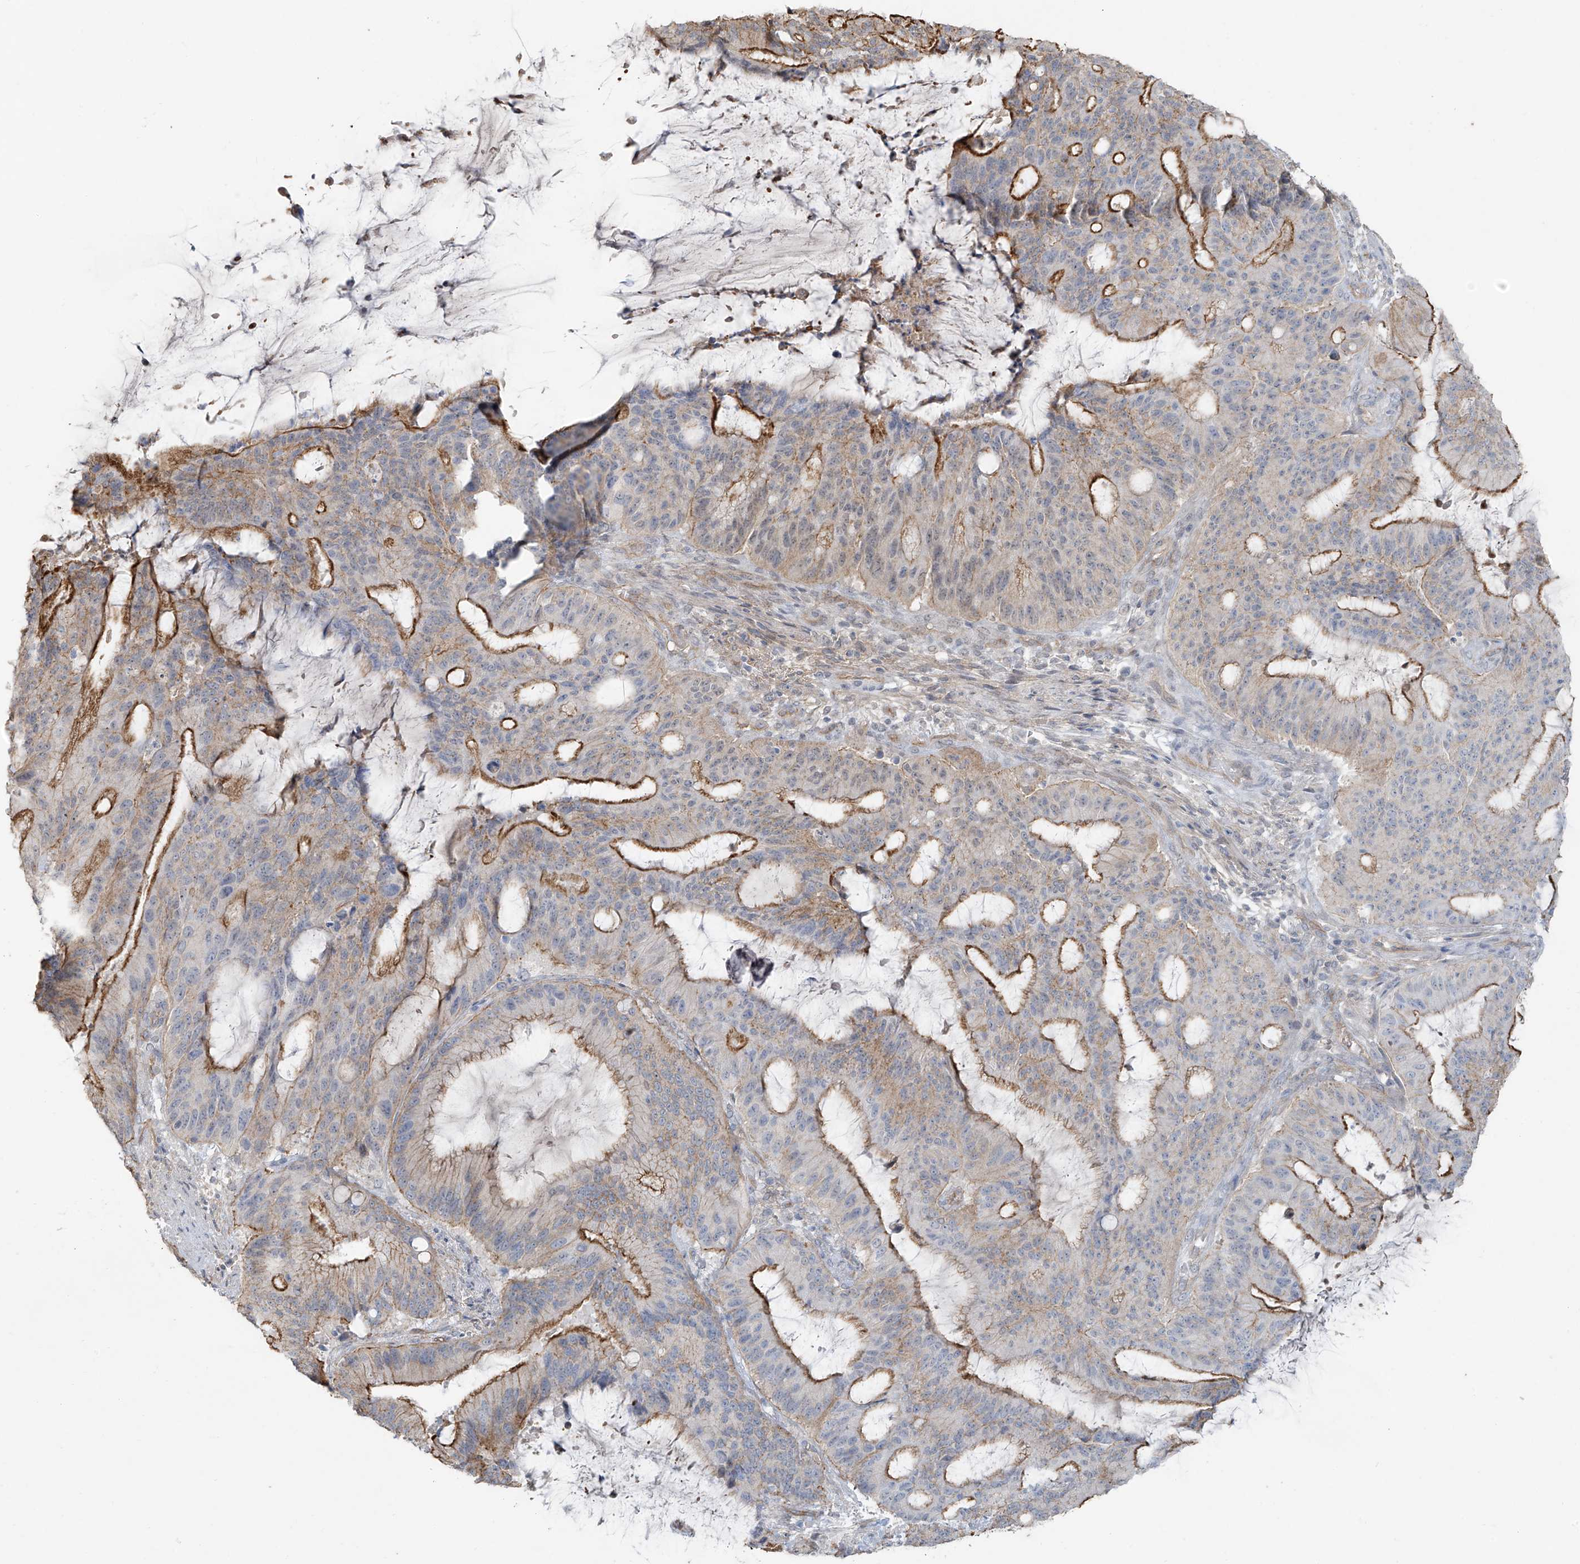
{"staining": {"intensity": "moderate", "quantity": "25%-75%", "location": "cytoplasmic/membranous"}, "tissue": "liver cancer", "cell_type": "Tumor cells", "image_type": "cancer", "snomed": [{"axis": "morphology", "description": "Normal tissue, NOS"}, {"axis": "morphology", "description": "Cholangiocarcinoma"}, {"axis": "topography", "description": "Liver"}, {"axis": "topography", "description": "Peripheral nerve tissue"}], "caption": "Cholangiocarcinoma (liver) stained for a protein shows moderate cytoplasmic/membranous positivity in tumor cells. The staining is performed using DAB brown chromogen to label protein expression. The nuclei are counter-stained blue using hematoxylin.", "gene": "TUBE1", "patient": {"sex": "female", "age": 73}}